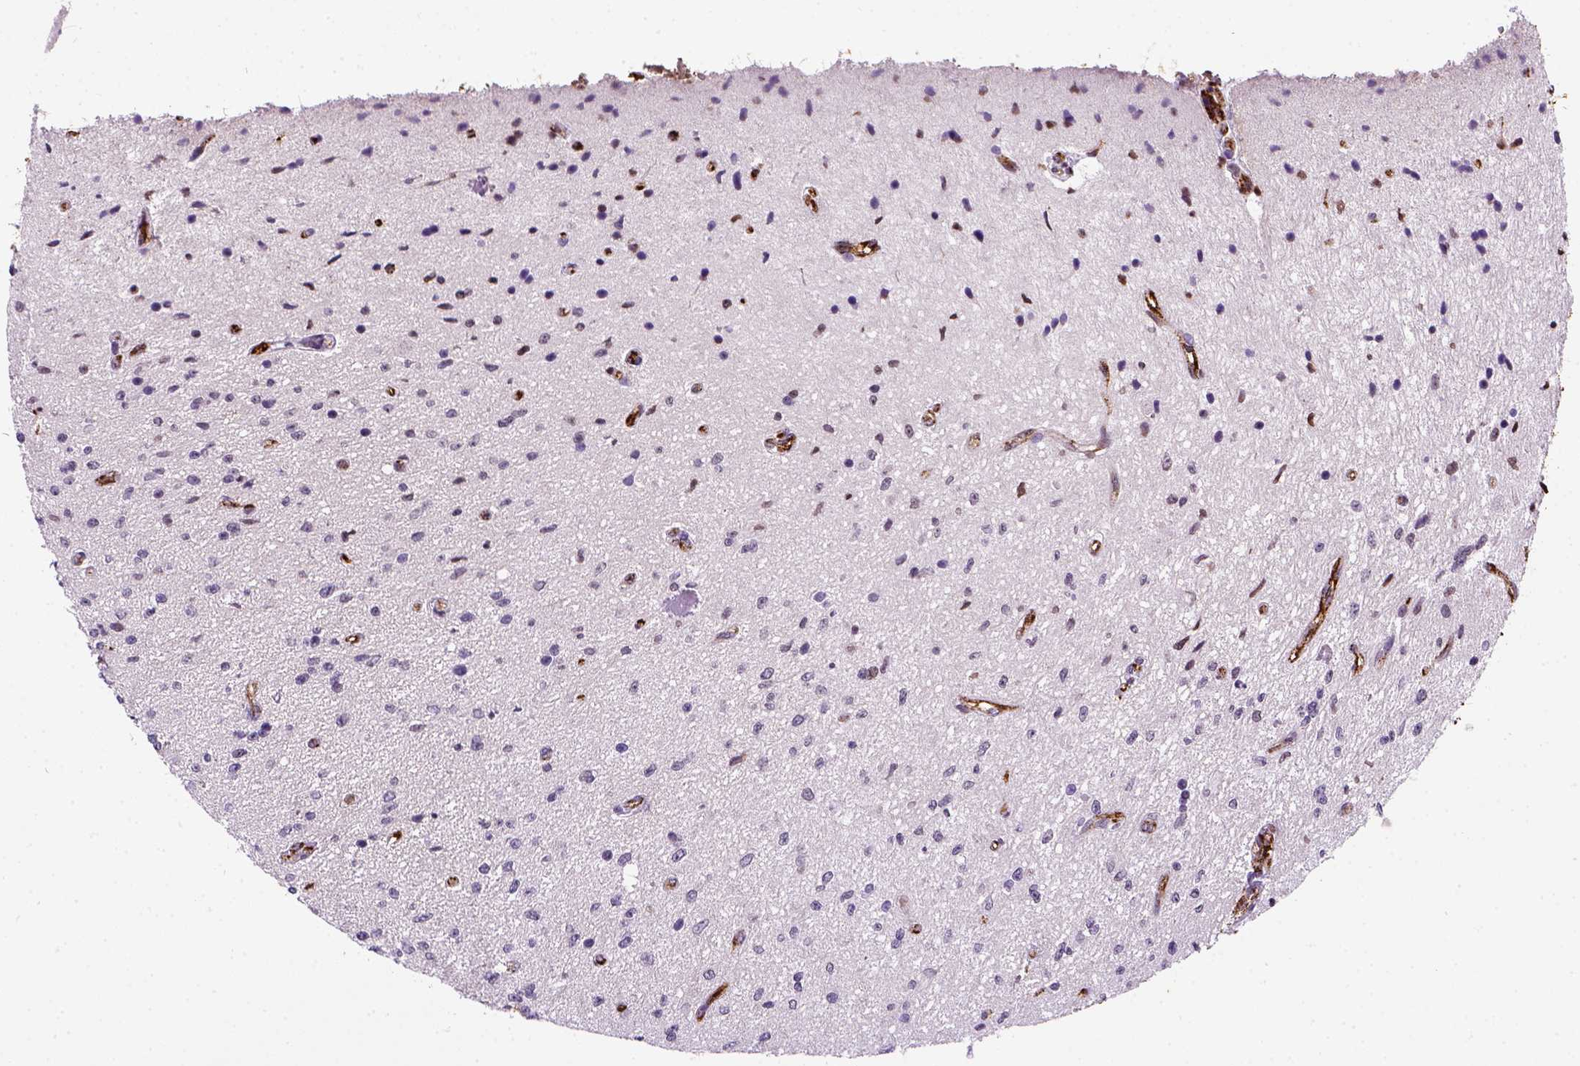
{"staining": {"intensity": "negative", "quantity": "none", "location": "none"}, "tissue": "glioma", "cell_type": "Tumor cells", "image_type": "cancer", "snomed": [{"axis": "morphology", "description": "Glioma, malignant, Low grade"}, {"axis": "topography", "description": "Cerebellum"}], "caption": "This histopathology image is of glioma stained with IHC to label a protein in brown with the nuclei are counter-stained blue. There is no expression in tumor cells.", "gene": "VWF", "patient": {"sex": "female", "age": 14}}